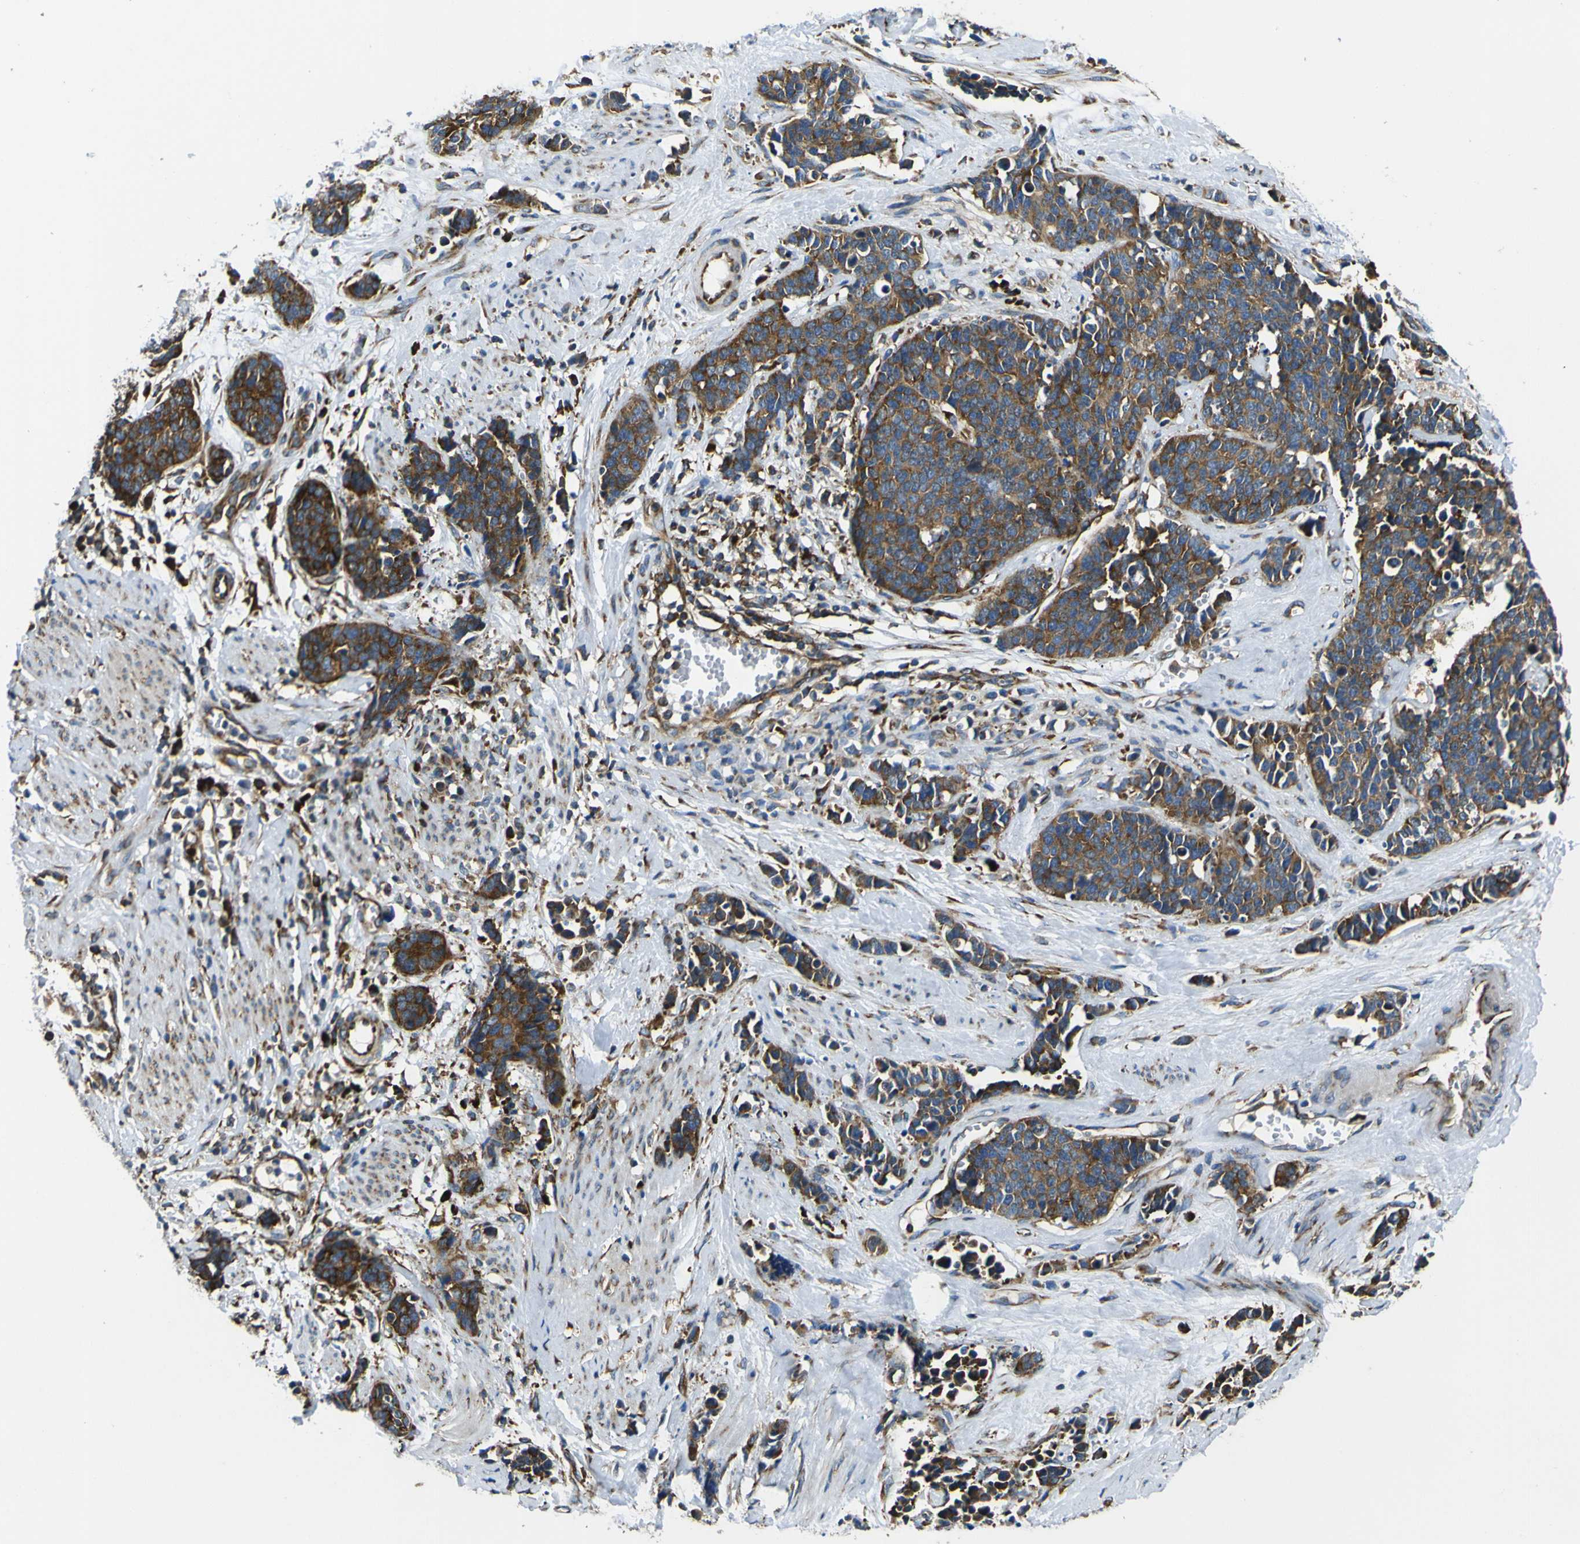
{"staining": {"intensity": "strong", "quantity": ">75%", "location": "cytoplasmic/membranous"}, "tissue": "cervical cancer", "cell_type": "Tumor cells", "image_type": "cancer", "snomed": [{"axis": "morphology", "description": "Squamous cell carcinoma, NOS"}, {"axis": "topography", "description": "Cervix"}], "caption": "Squamous cell carcinoma (cervical) was stained to show a protein in brown. There is high levels of strong cytoplasmic/membranous expression in approximately >75% of tumor cells.", "gene": "RPSA", "patient": {"sex": "female", "age": 35}}